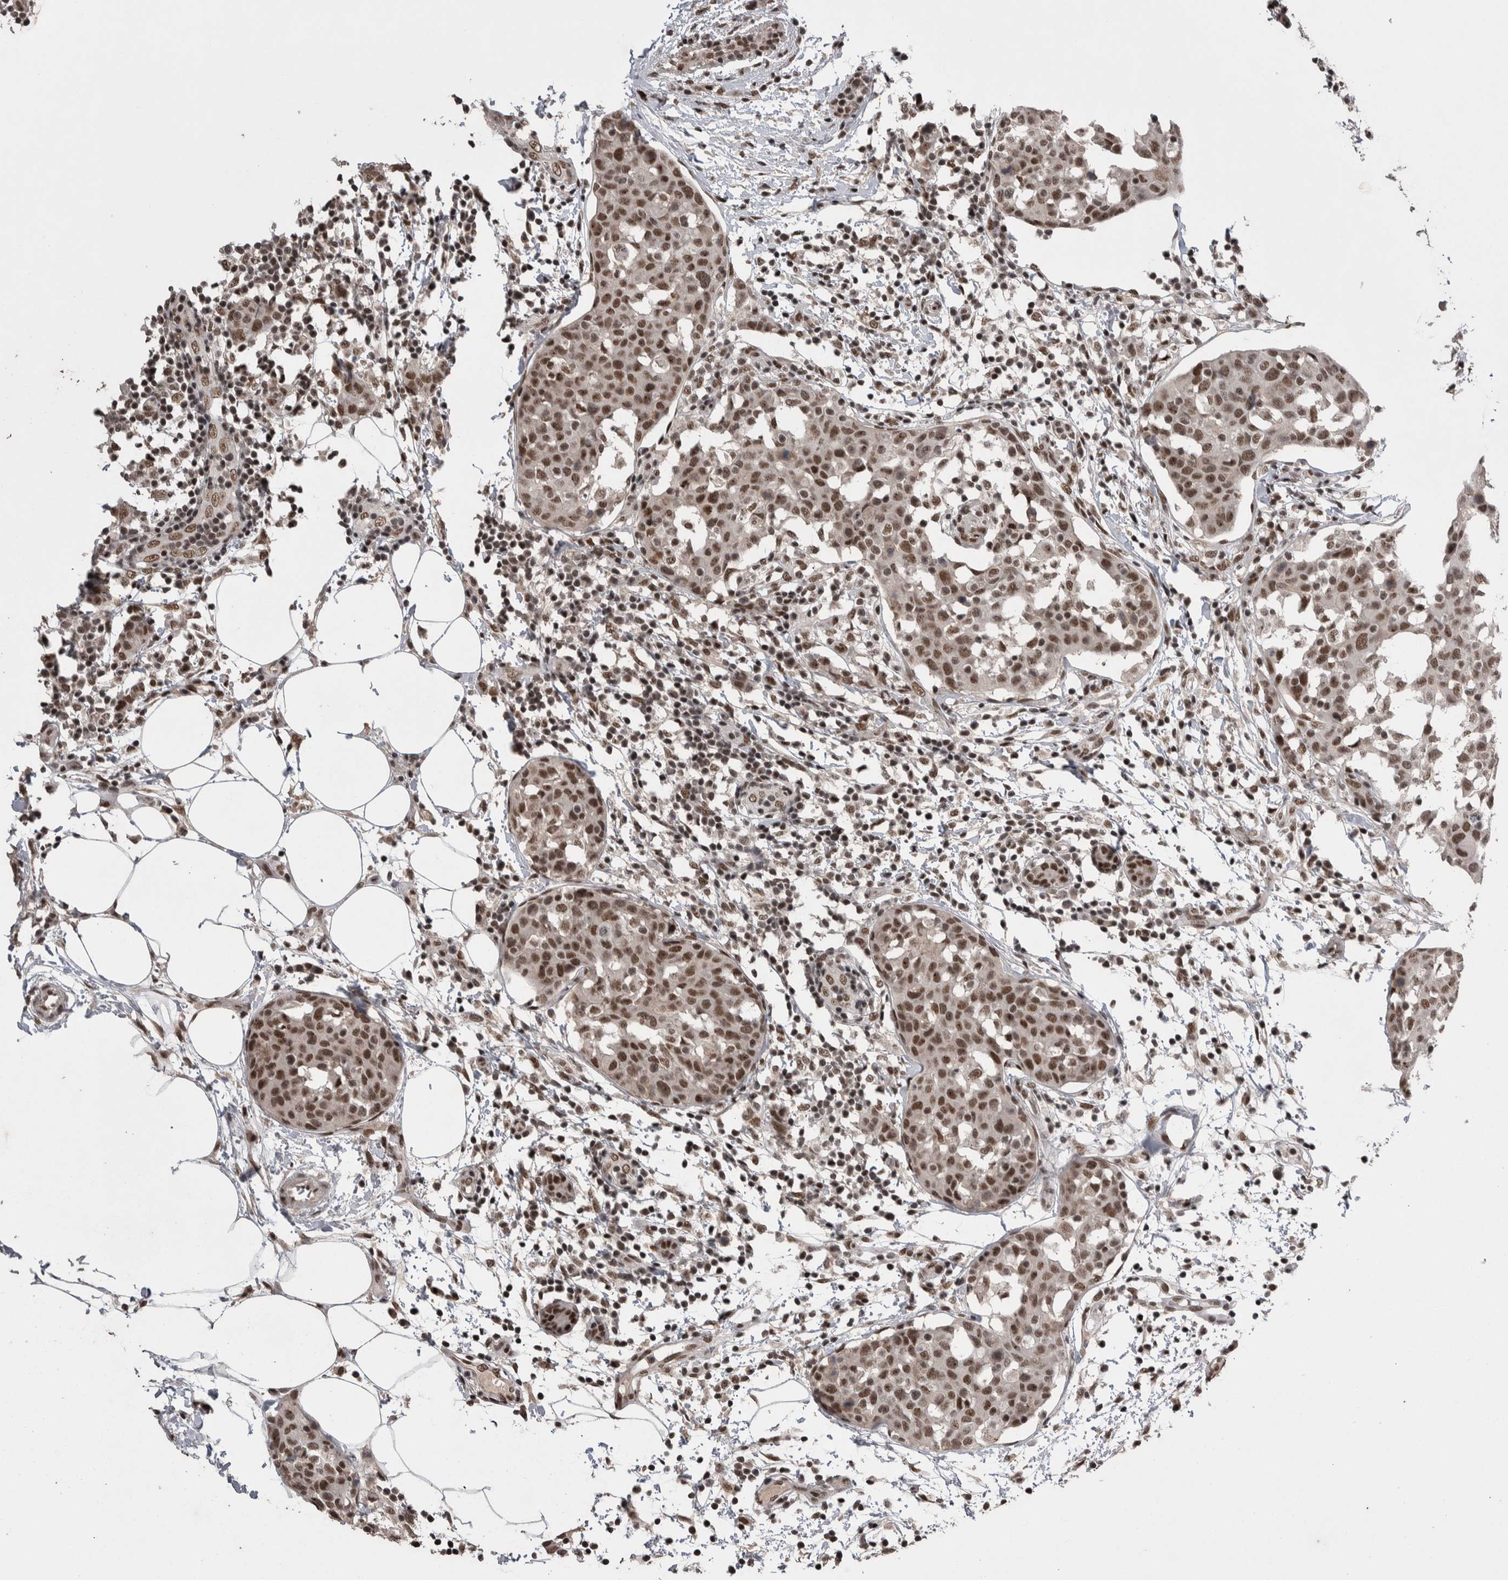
{"staining": {"intensity": "moderate", "quantity": ">75%", "location": "nuclear"}, "tissue": "breast cancer", "cell_type": "Tumor cells", "image_type": "cancer", "snomed": [{"axis": "morphology", "description": "Normal tissue, NOS"}, {"axis": "morphology", "description": "Duct carcinoma"}, {"axis": "topography", "description": "Breast"}], "caption": "IHC of human infiltrating ductal carcinoma (breast) reveals medium levels of moderate nuclear positivity in about >75% of tumor cells.", "gene": "DMTF1", "patient": {"sex": "female", "age": 37}}